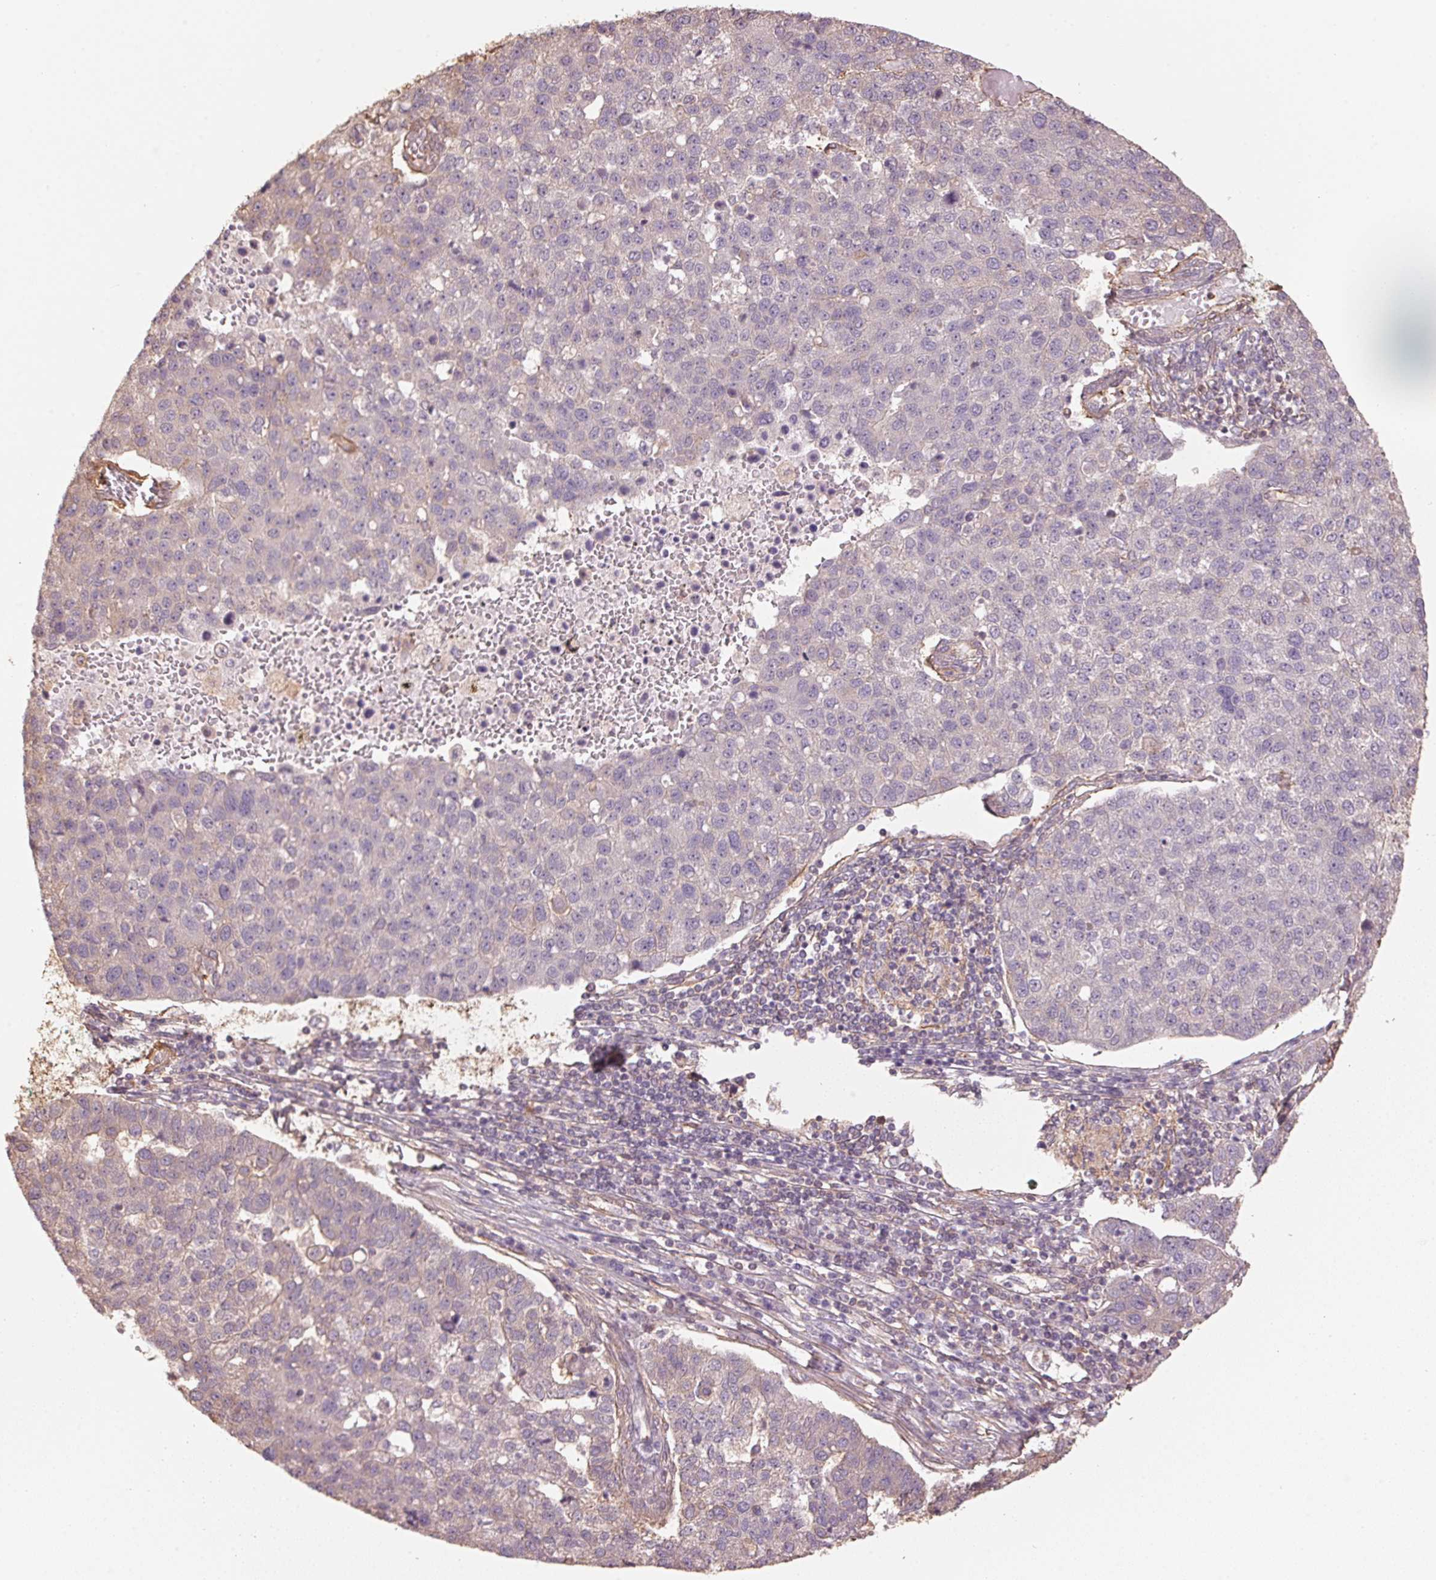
{"staining": {"intensity": "weak", "quantity": "<25%", "location": "cytoplasmic/membranous"}, "tissue": "pancreatic cancer", "cell_type": "Tumor cells", "image_type": "cancer", "snomed": [{"axis": "morphology", "description": "Adenocarcinoma, NOS"}, {"axis": "topography", "description": "Pancreas"}], "caption": "Immunohistochemistry (IHC) of pancreatic cancer exhibits no staining in tumor cells.", "gene": "QDPR", "patient": {"sex": "female", "age": 61}}